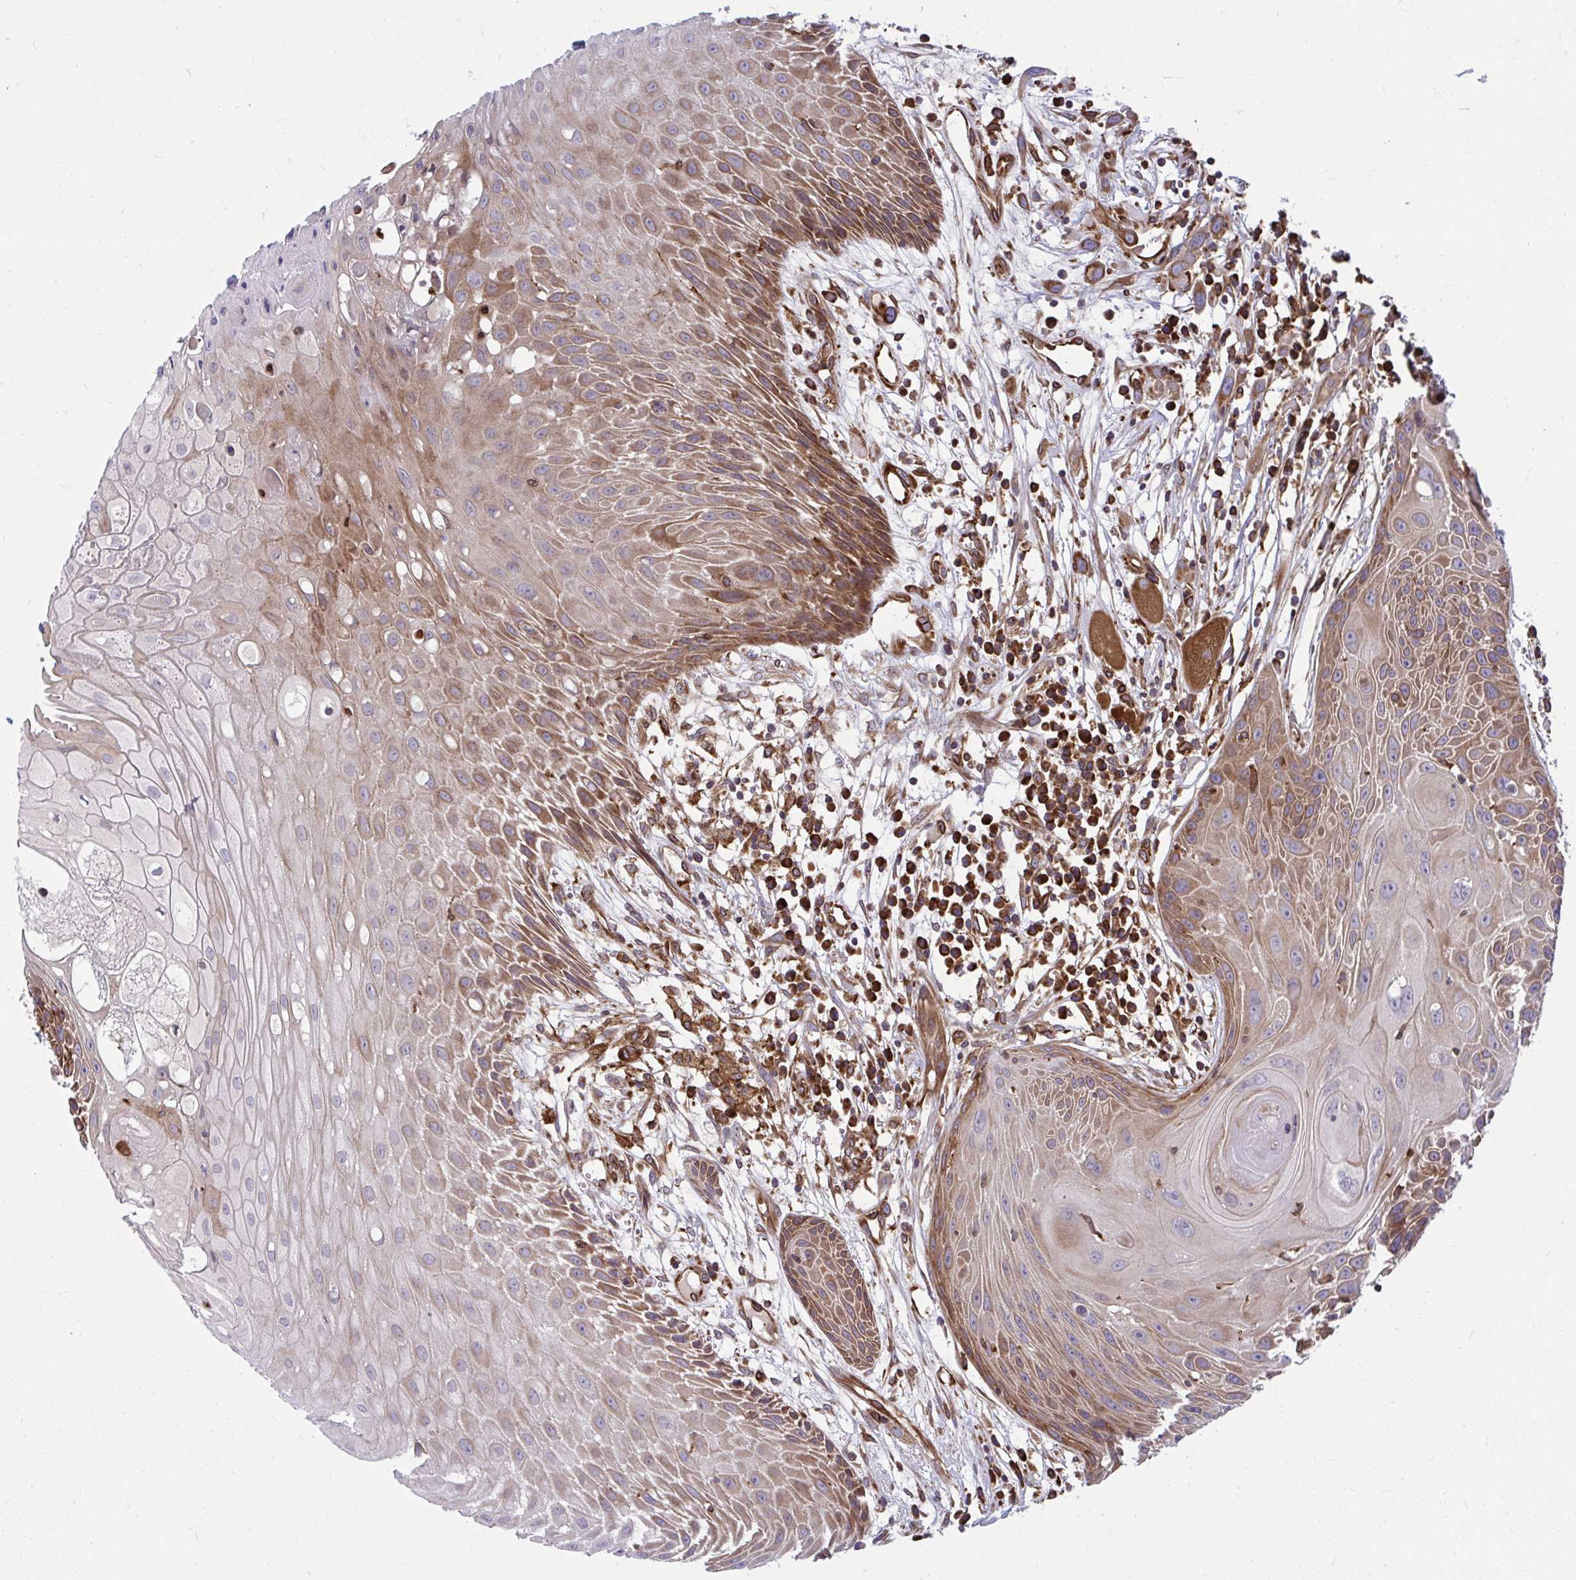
{"staining": {"intensity": "moderate", "quantity": "<25%", "location": "cytoplasmic/membranous"}, "tissue": "head and neck cancer", "cell_type": "Tumor cells", "image_type": "cancer", "snomed": [{"axis": "morphology", "description": "Squamous cell carcinoma, NOS"}, {"axis": "topography", "description": "Head-Neck"}], "caption": "Protein staining reveals moderate cytoplasmic/membranous staining in about <25% of tumor cells in head and neck squamous cell carcinoma. Nuclei are stained in blue.", "gene": "STIM2", "patient": {"sex": "female", "age": 73}}